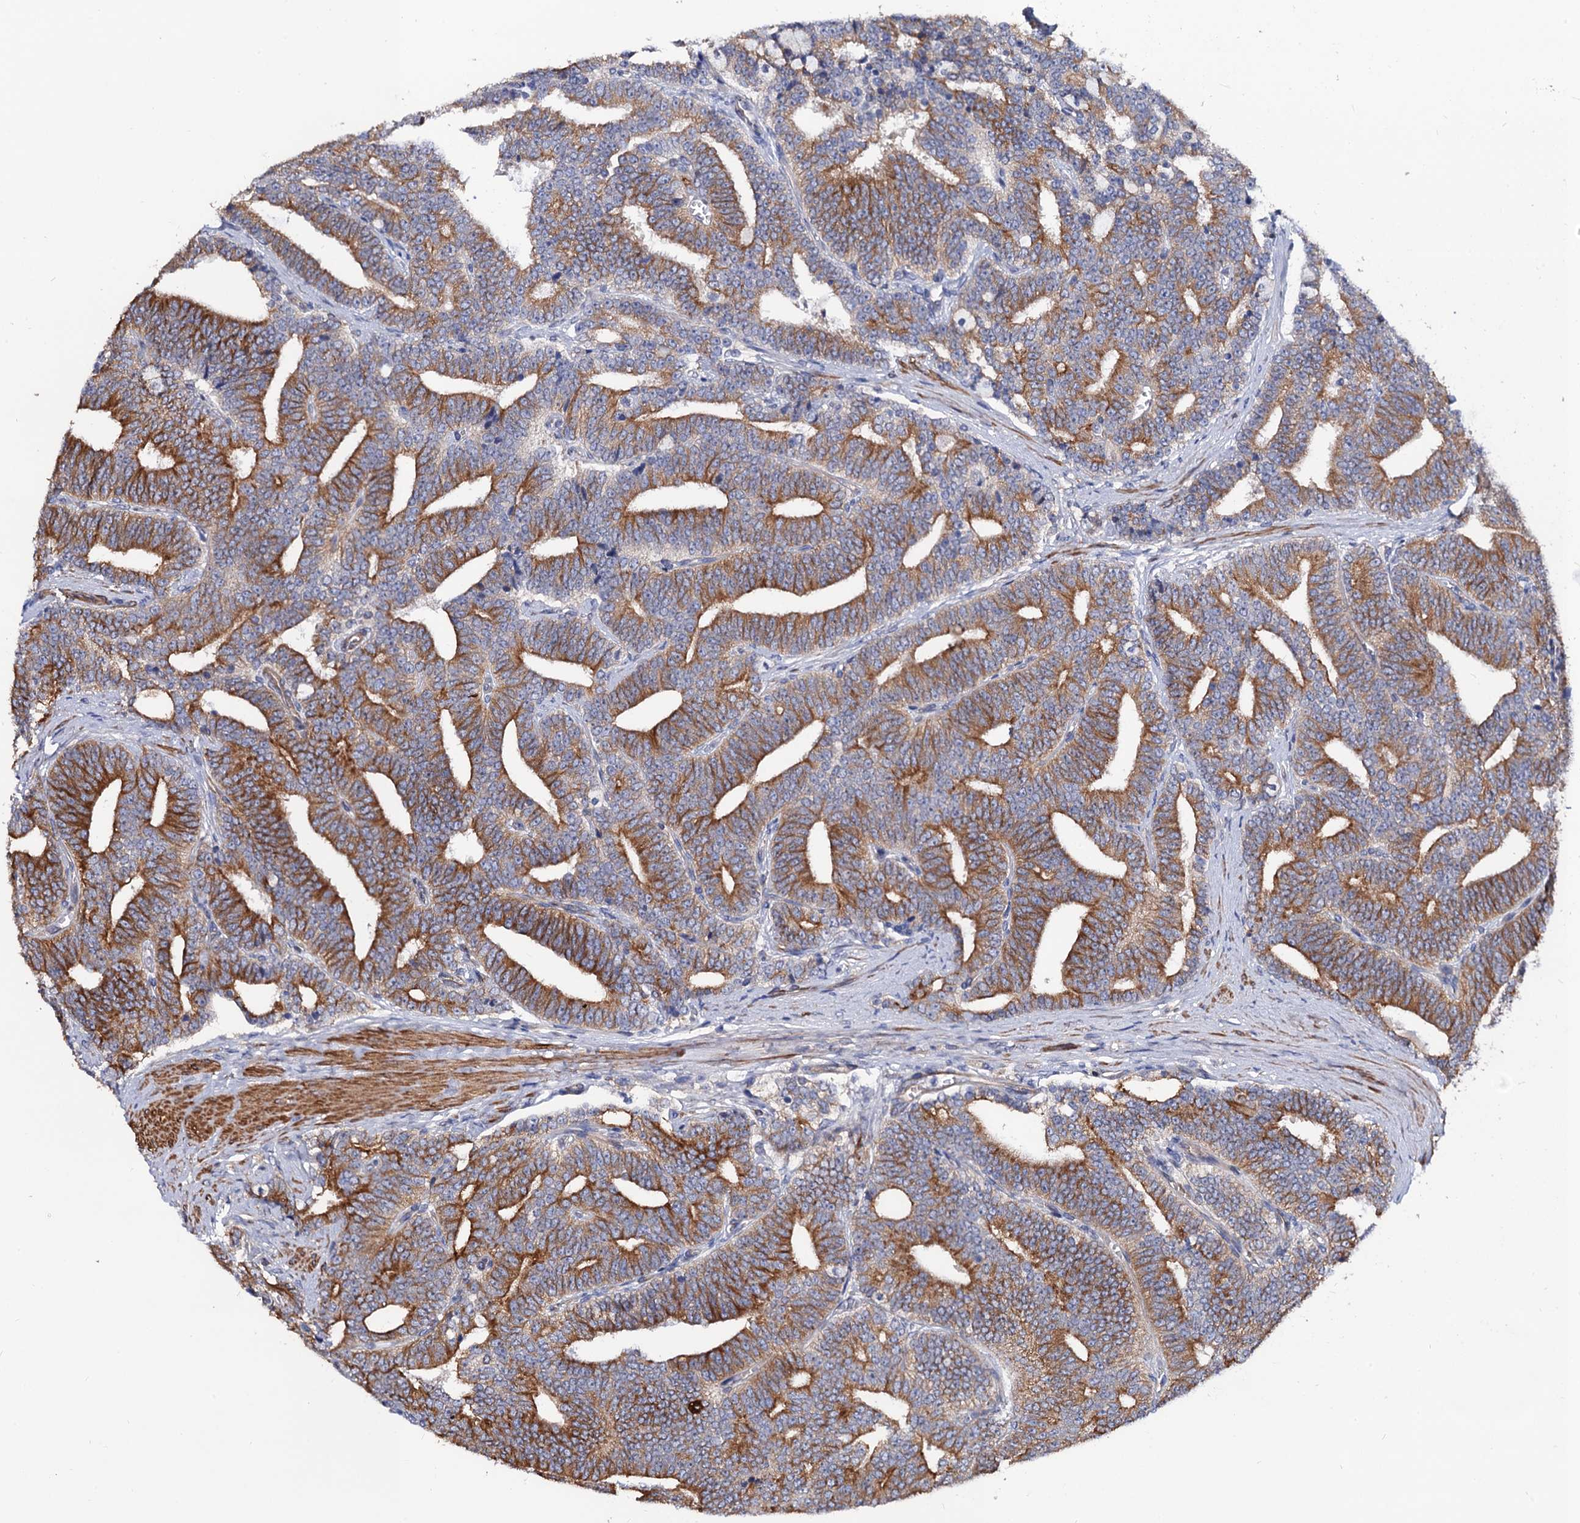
{"staining": {"intensity": "strong", "quantity": "25%-75%", "location": "cytoplasmic/membranous"}, "tissue": "prostate cancer", "cell_type": "Tumor cells", "image_type": "cancer", "snomed": [{"axis": "morphology", "description": "Adenocarcinoma, High grade"}, {"axis": "topography", "description": "Prostate and seminal vesicle, NOS"}], "caption": "Human prostate cancer (high-grade adenocarcinoma) stained with a brown dye displays strong cytoplasmic/membranous positive expression in approximately 25%-75% of tumor cells.", "gene": "ZDHHC18", "patient": {"sex": "male", "age": 67}}